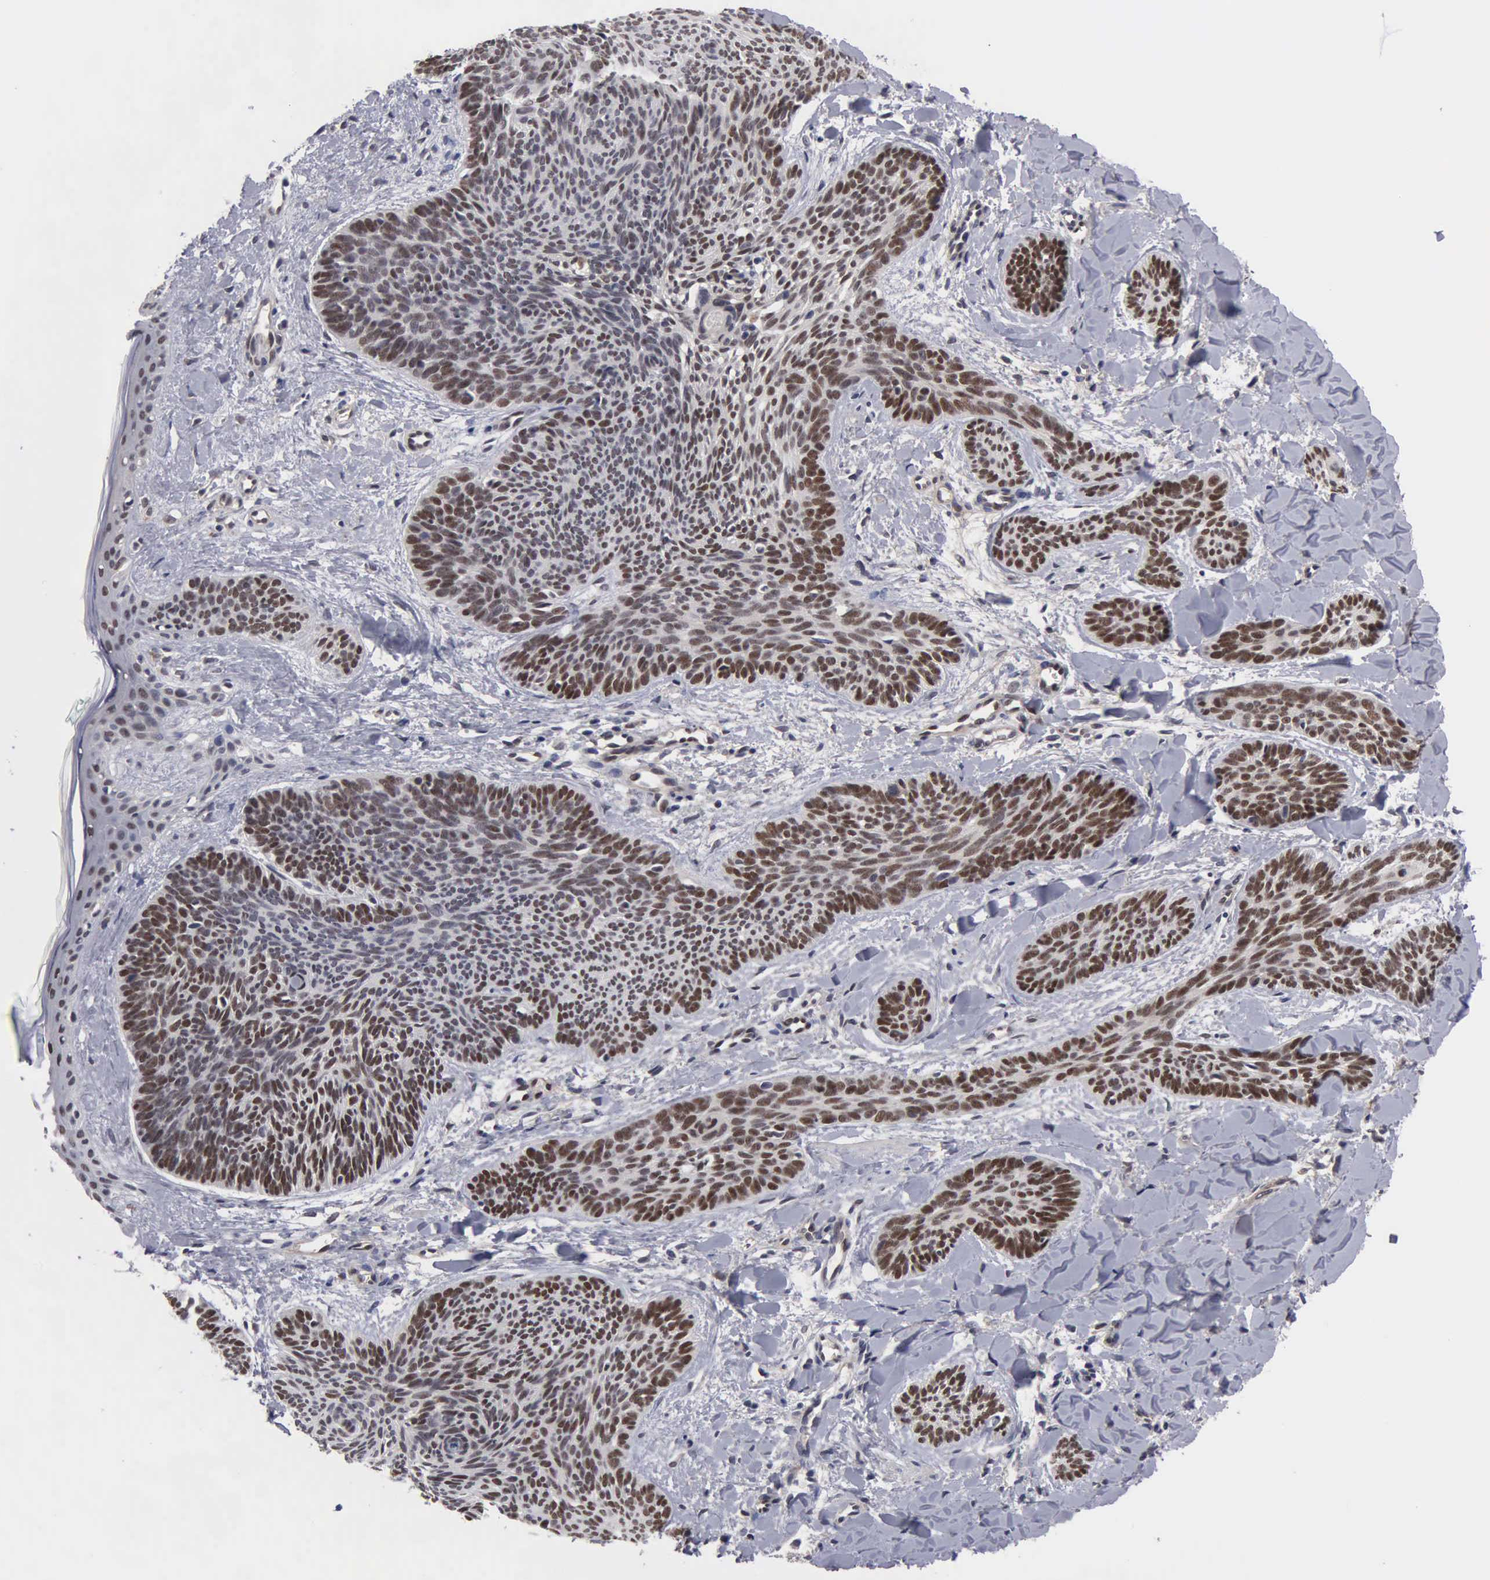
{"staining": {"intensity": "strong", "quantity": ">75%", "location": "nuclear"}, "tissue": "skin cancer", "cell_type": "Tumor cells", "image_type": "cancer", "snomed": [{"axis": "morphology", "description": "Basal cell carcinoma"}, {"axis": "topography", "description": "Skin"}], "caption": "The image shows staining of skin basal cell carcinoma, revealing strong nuclear protein staining (brown color) within tumor cells.", "gene": "ZBTB33", "patient": {"sex": "female", "age": 81}}